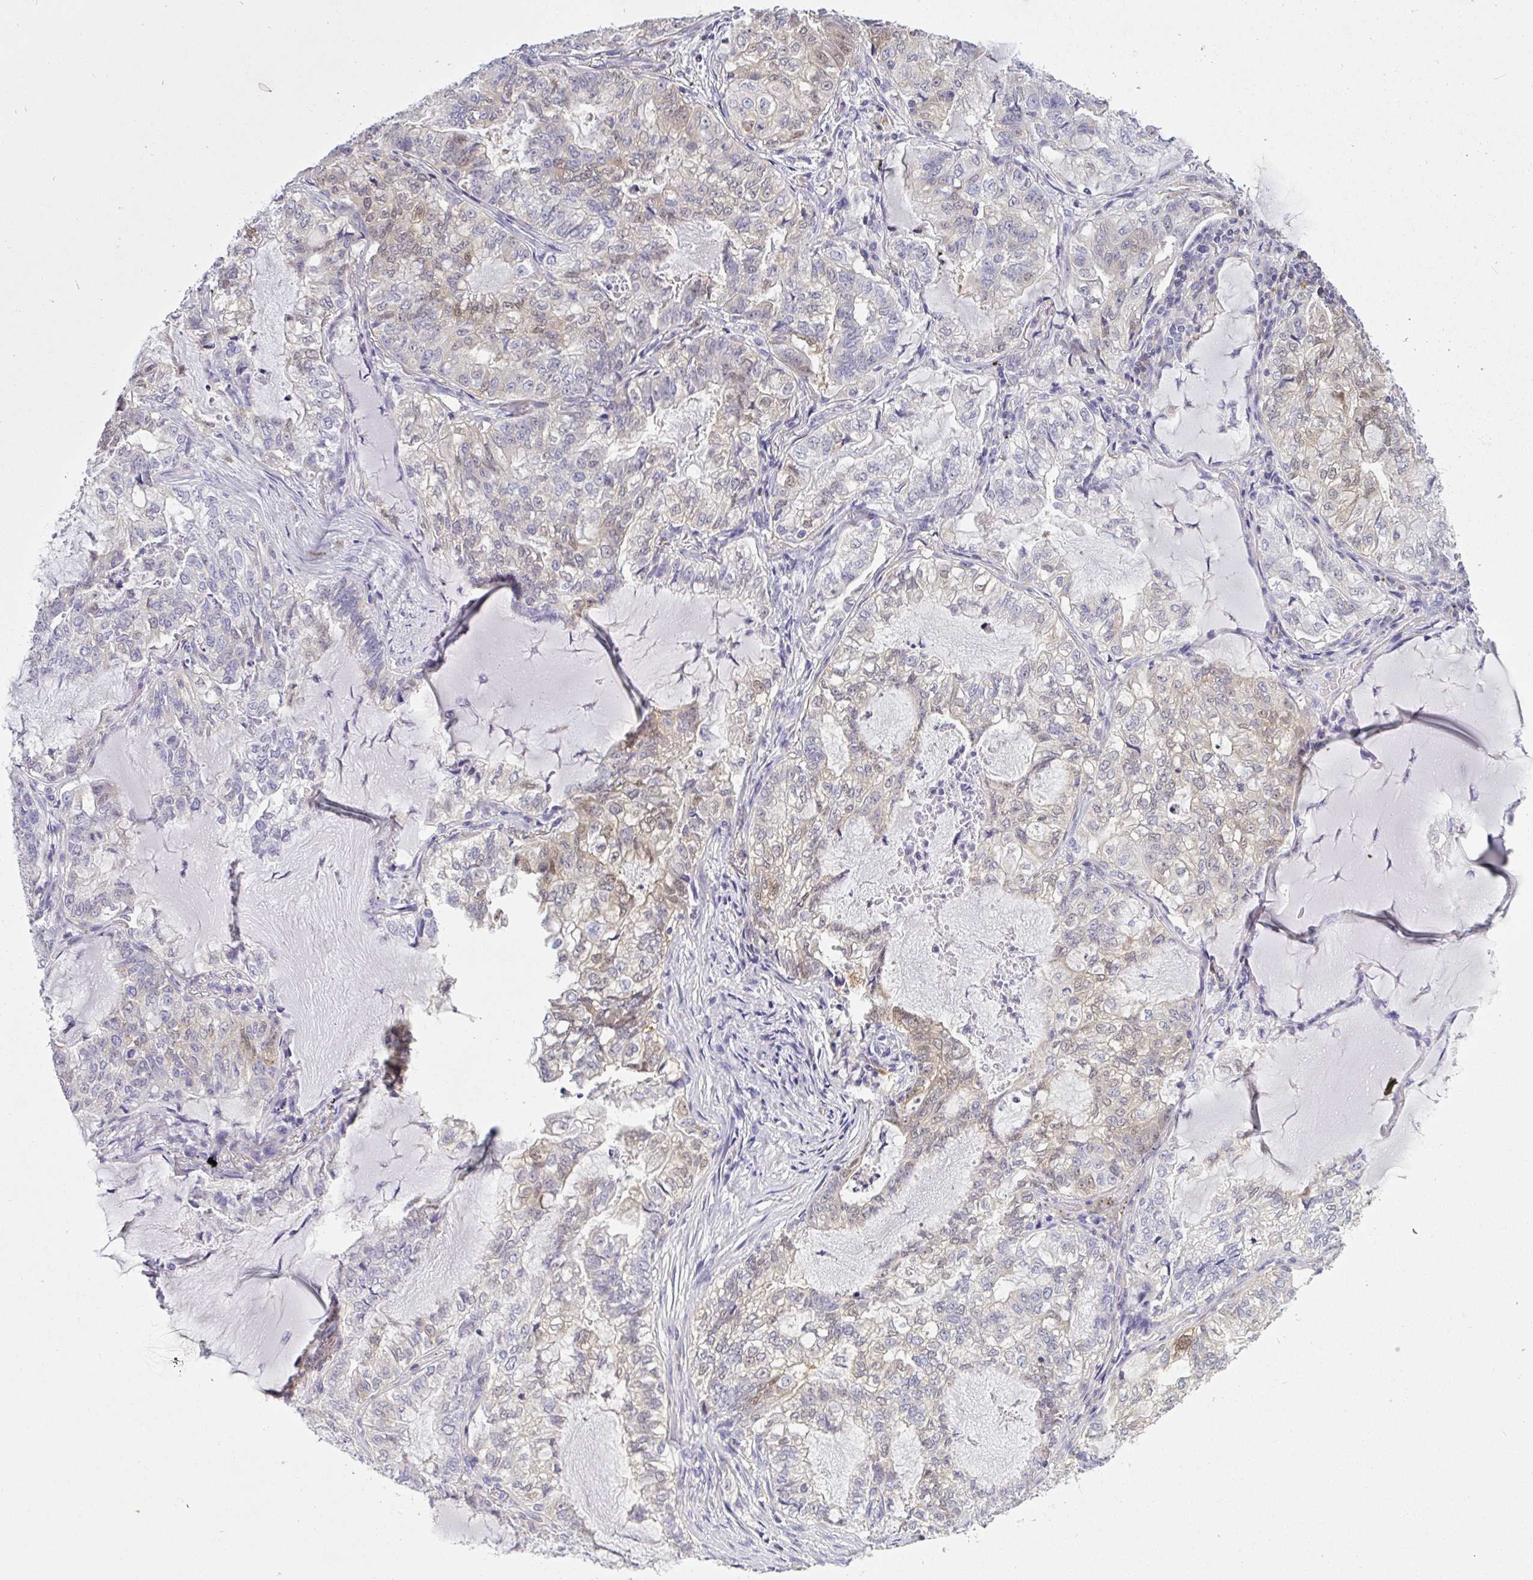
{"staining": {"intensity": "weak", "quantity": "<25%", "location": "cytoplasmic/membranous"}, "tissue": "lung cancer", "cell_type": "Tumor cells", "image_type": "cancer", "snomed": [{"axis": "morphology", "description": "Adenocarcinoma, NOS"}, {"axis": "topography", "description": "Lymph node"}, {"axis": "topography", "description": "Lung"}], "caption": "Immunohistochemistry (IHC) image of lung cancer stained for a protein (brown), which reveals no expression in tumor cells.", "gene": "GSDMB", "patient": {"sex": "male", "age": 66}}